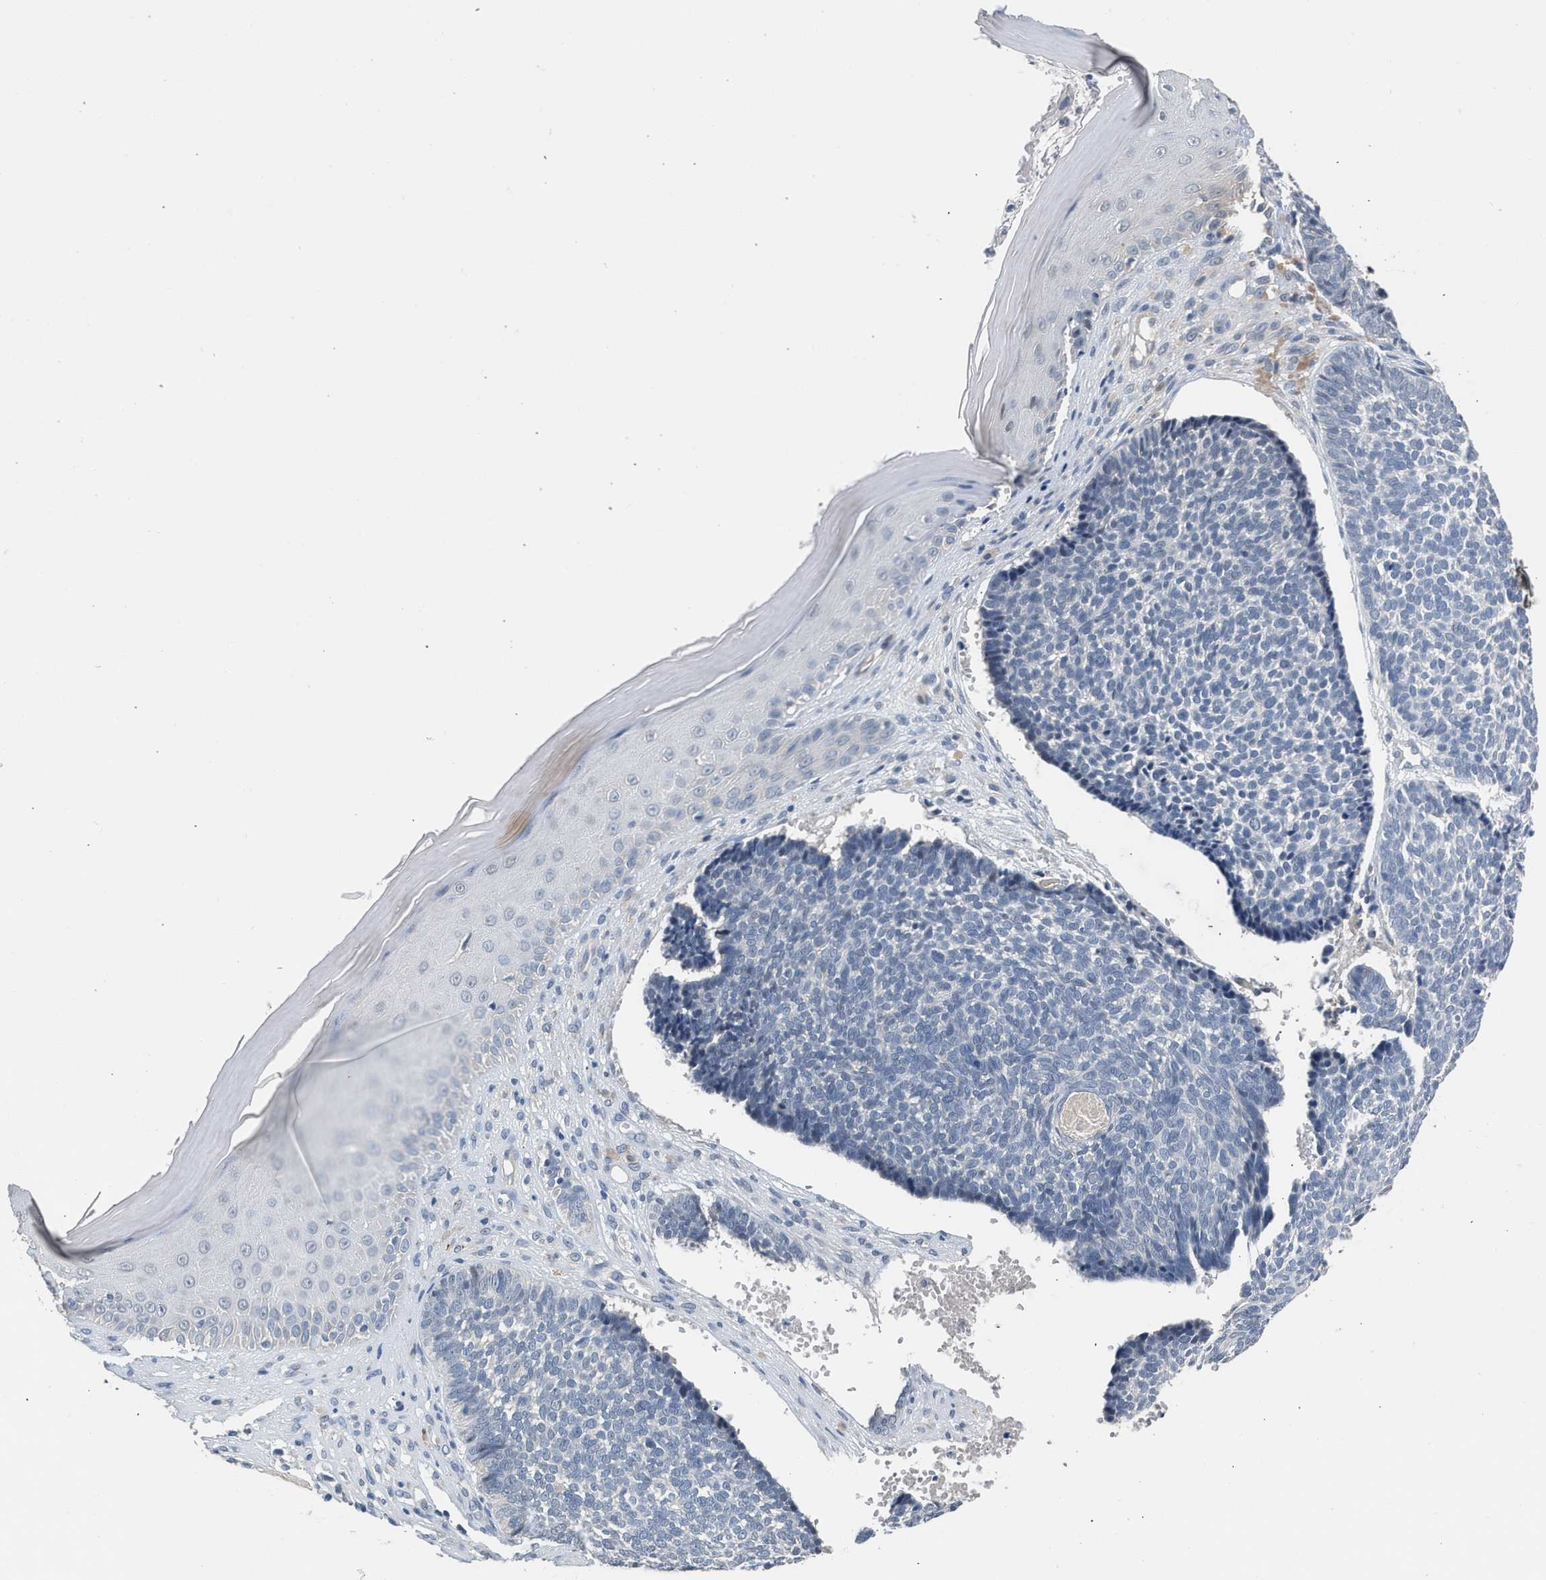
{"staining": {"intensity": "negative", "quantity": "none", "location": "none"}, "tissue": "skin cancer", "cell_type": "Tumor cells", "image_type": "cancer", "snomed": [{"axis": "morphology", "description": "Basal cell carcinoma"}, {"axis": "topography", "description": "Skin"}], "caption": "This photomicrograph is of skin basal cell carcinoma stained with immunohistochemistry to label a protein in brown with the nuclei are counter-stained blue. There is no positivity in tumor cells.", "gene": "CSF3R", "patient": {"sex": "male", "age": 84}}